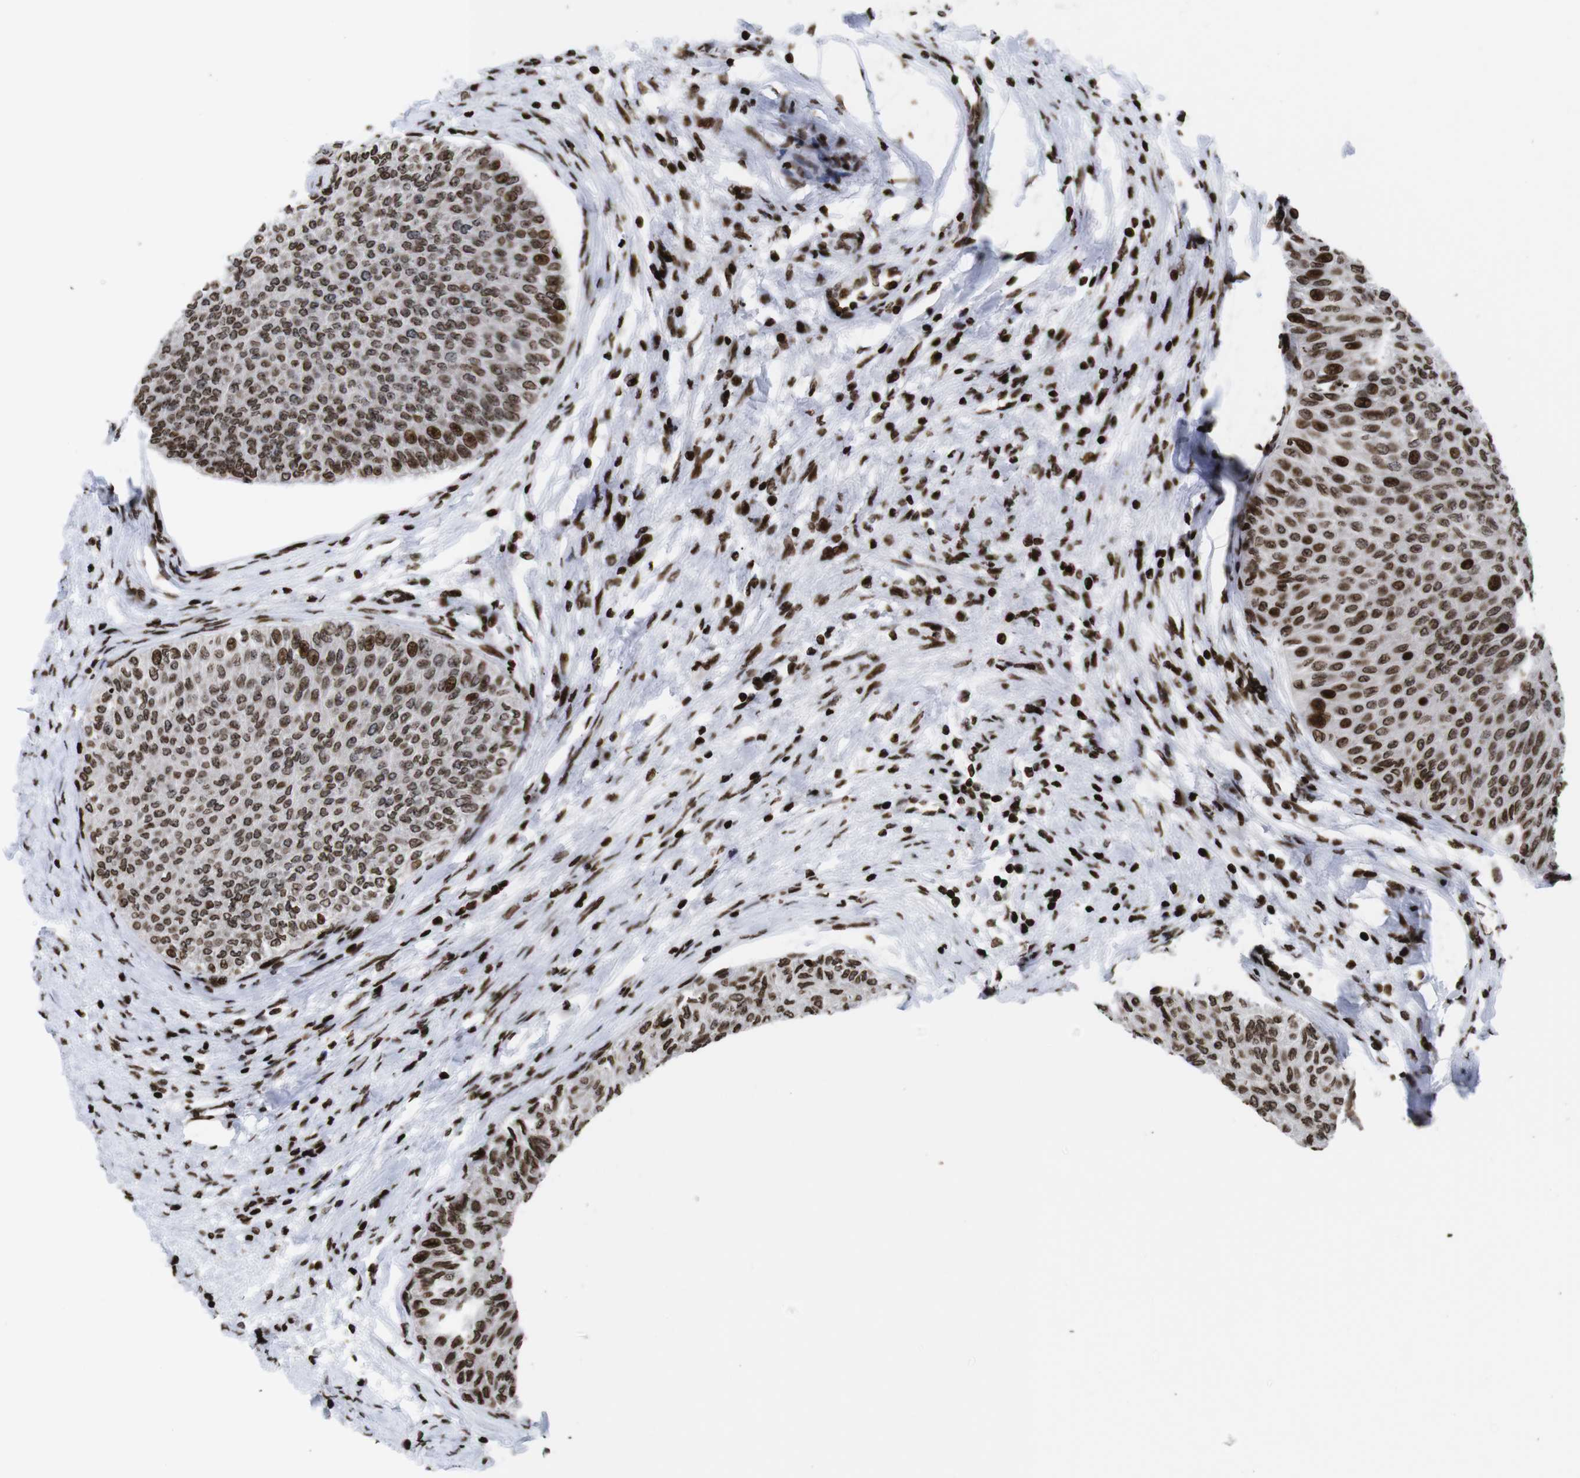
{"staining": {"intensity": "moderate", "quantity": ">75%", "location": "nuclear"}, "tissue": "urothelial cancer", "cell_type": "Tumor cells", "image_type": "cancer", "snomed": [{"axis": "morphology", "description": "Urothelial carcinoma, Low grade"}, {"axis": "topography", "description": "Urinary bladder"}], "caption": "Tumor cells display medium levels of moderate nuclear positivity in approximately >75% of cells in human urothelial cancer.", "gene": "H1-4", "patient": {"sex": "male", "age": 78}}